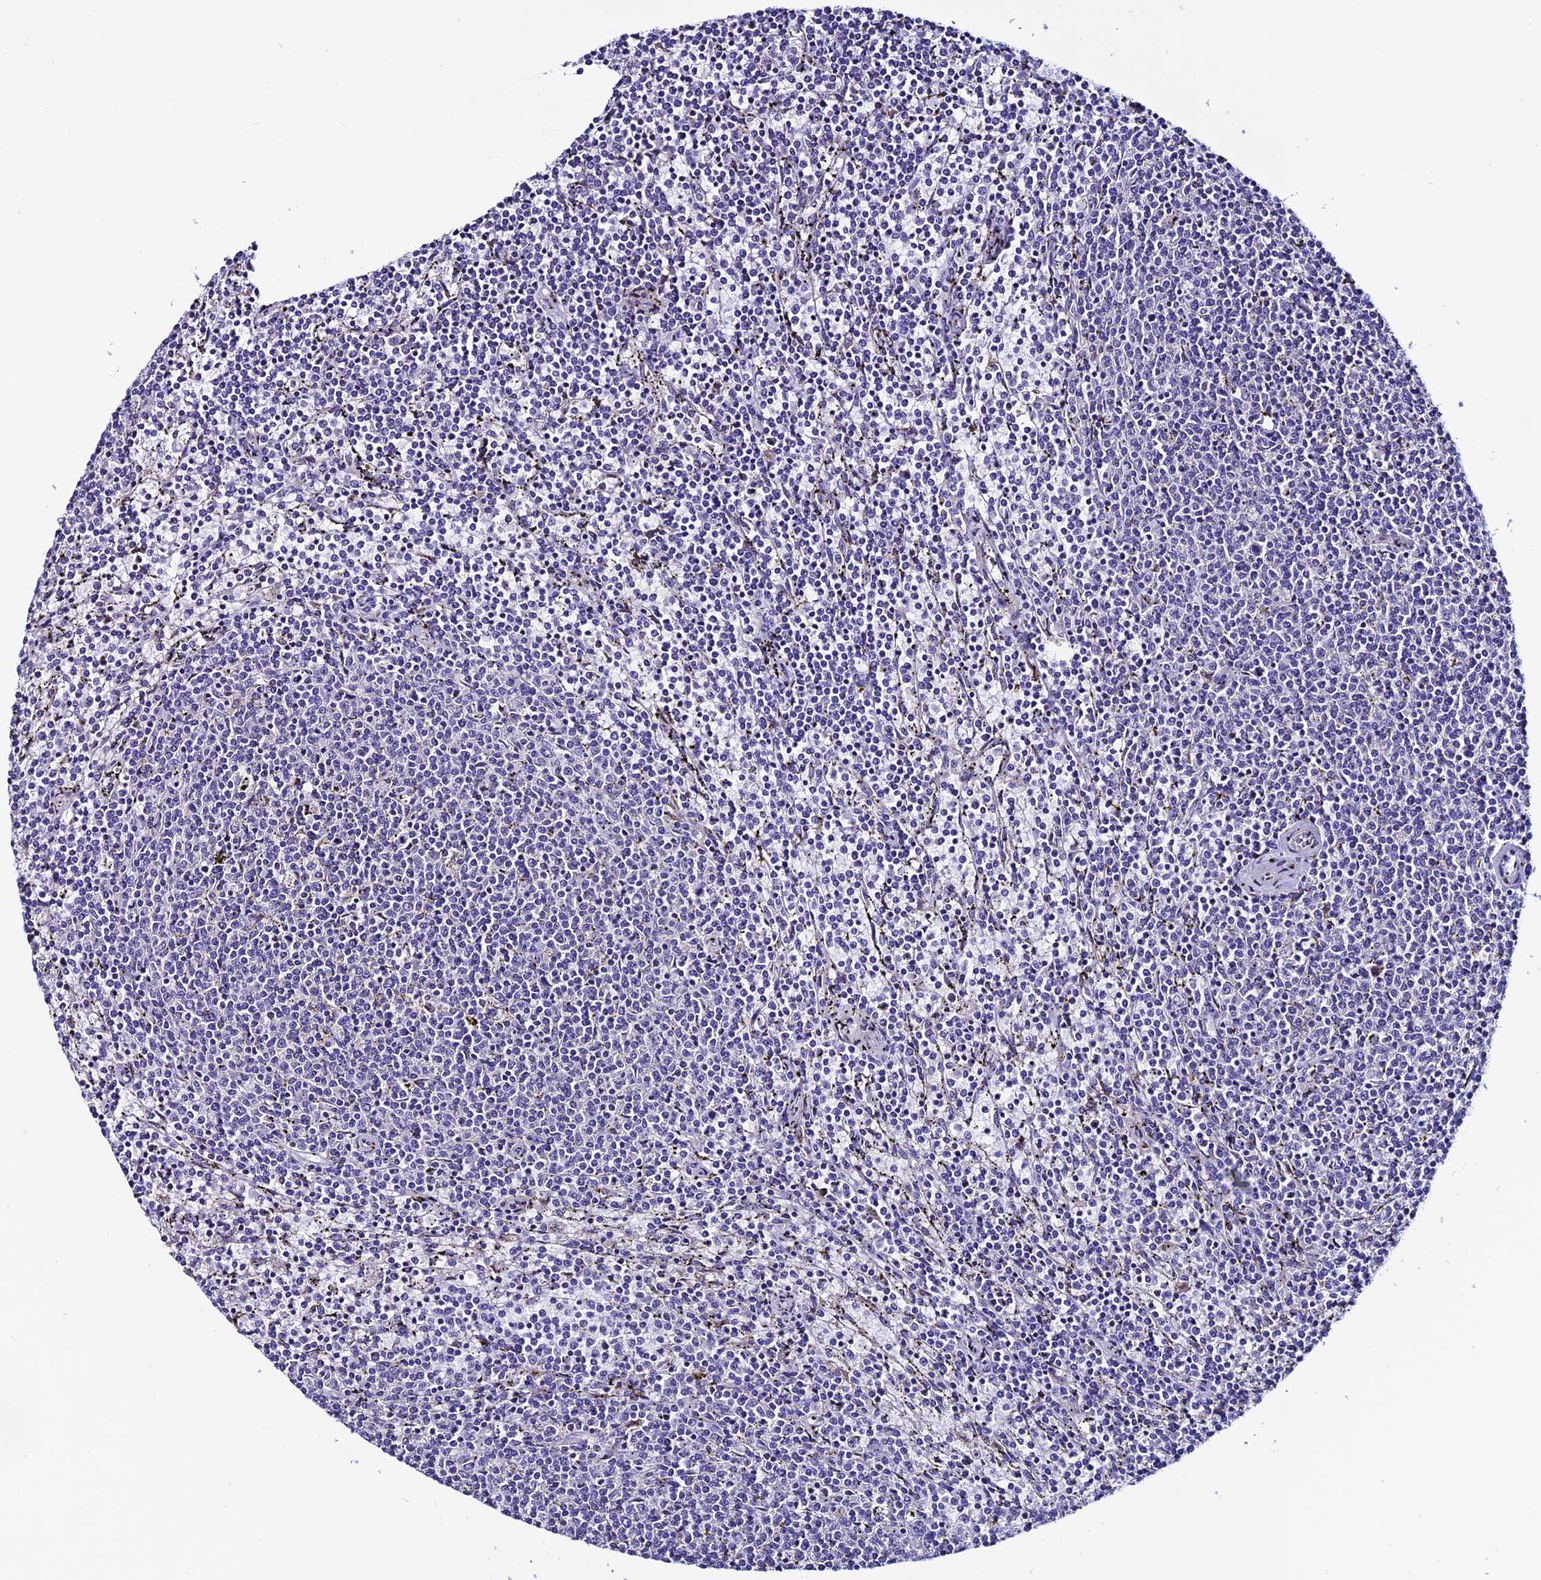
{"staining": {"intensity": "negative", "quantity": "none", "location": "none"}, "tissue": "lymphoma", "cell_type": "Tumor cells", "image_type": "cancer", "snomed": [{"axis": "morphology", "description": "Malignant lymphoma, non-Hodgkin's type, Low grade"}, {"axis": "topography", "description": "Spleen"}], "caption": "Protein analysis of low-grade malignant lymphoma, non-Hodgkin's type displays no significant expression in tumor cells. (DAB IHC with hematoxylin counter stain).", "gene": "OR51Q1", "patient": {"sex": "female", "age": 50}}